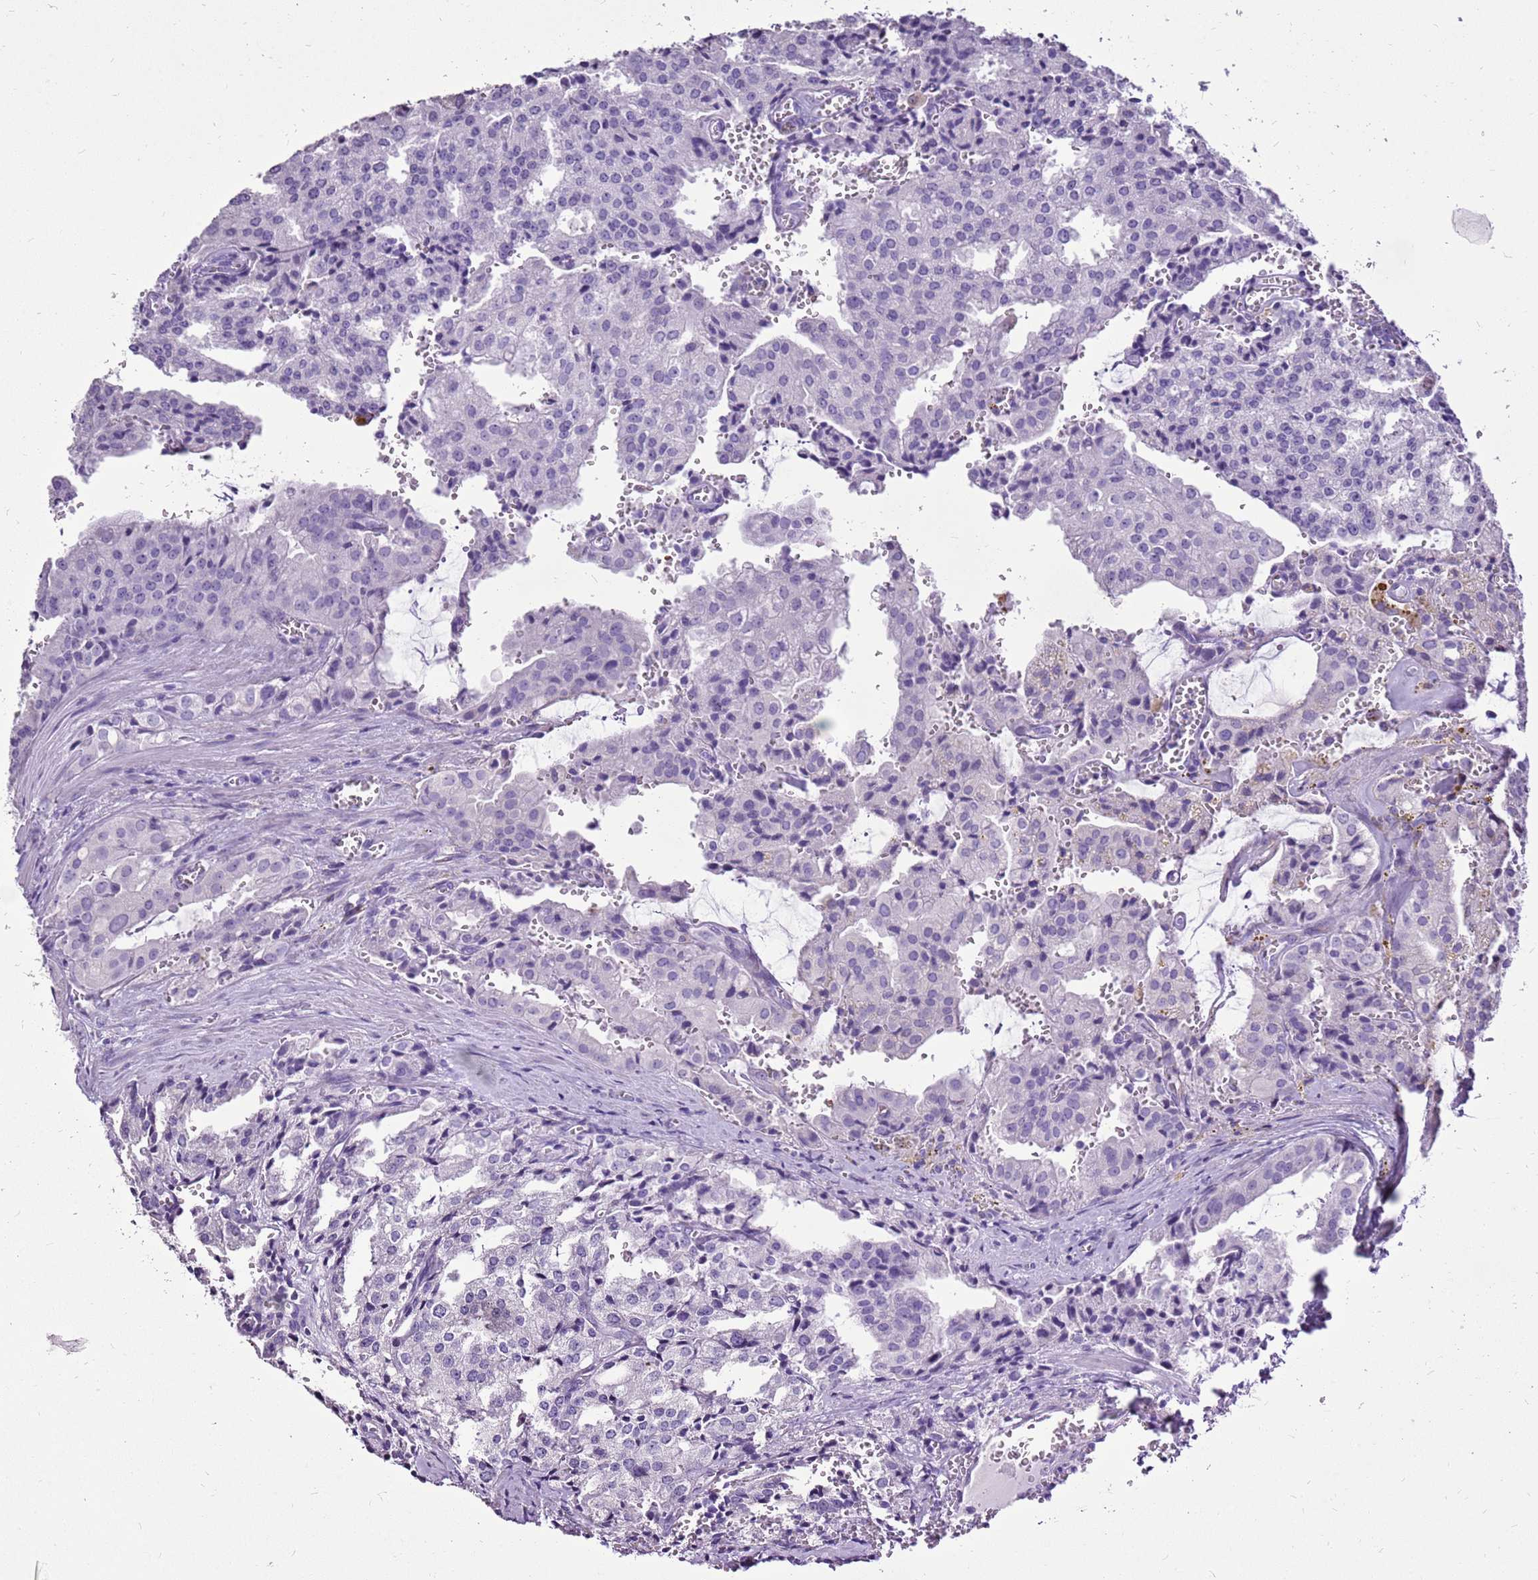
{"staining": {"intensity": "negative", "quantity": "none", "location": "none"}, "tissue": "prostate cancer", "cell_type": "Tumor cells", "image_type": "cancer", "snomed": [{"axis": "morphology", "description": "Adenocarcinoma, High grade"}, {"axis": "topography", "description": "Prostate"}], "caption": "The immunohistochemistry image has no significant expression in tumor cells of high-grade adenocarcinoma (prostate) tissue.", "gene": "ACSS3", "patient": {"sex": "male", "age": 68}}